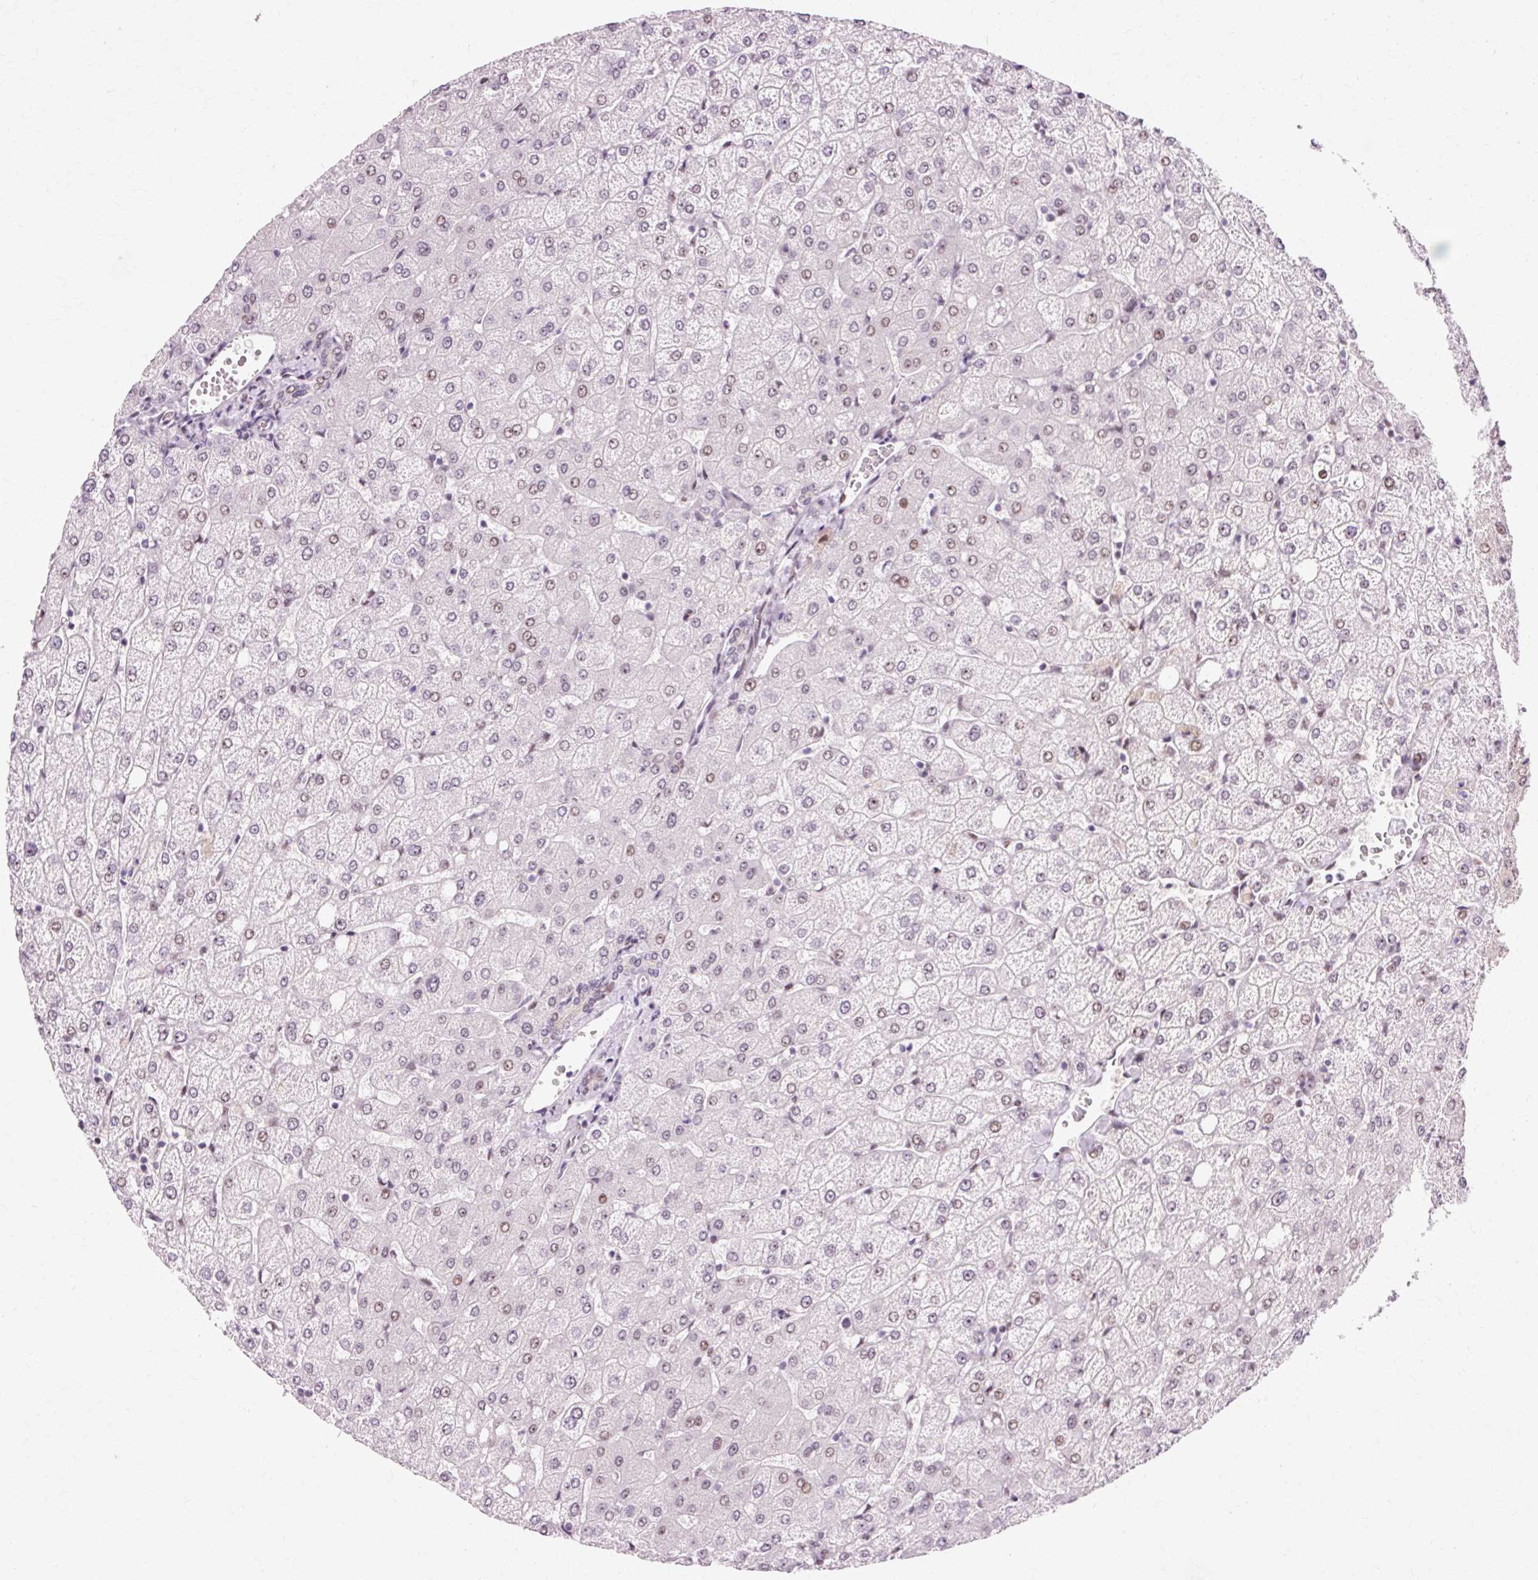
{"staining": {"intensity": "weak", "quantity": "<25%", "location": "nuclear"}, "tissue": "liver", "cell_type": "Cholangiocytes", "image_type": "normal", "snomed": [{"axis": "morphology", "description": "Normal tissue, NOS"}, {"axis": "topography", "description": "Liver"}], "caption": "High power microscopy micrograph of an IHC micrograph of normal liver, revealing no significant staining in cholangiocytes.", "gene": "MACROD2", "patient": {"sex": "female", "age": 54}}